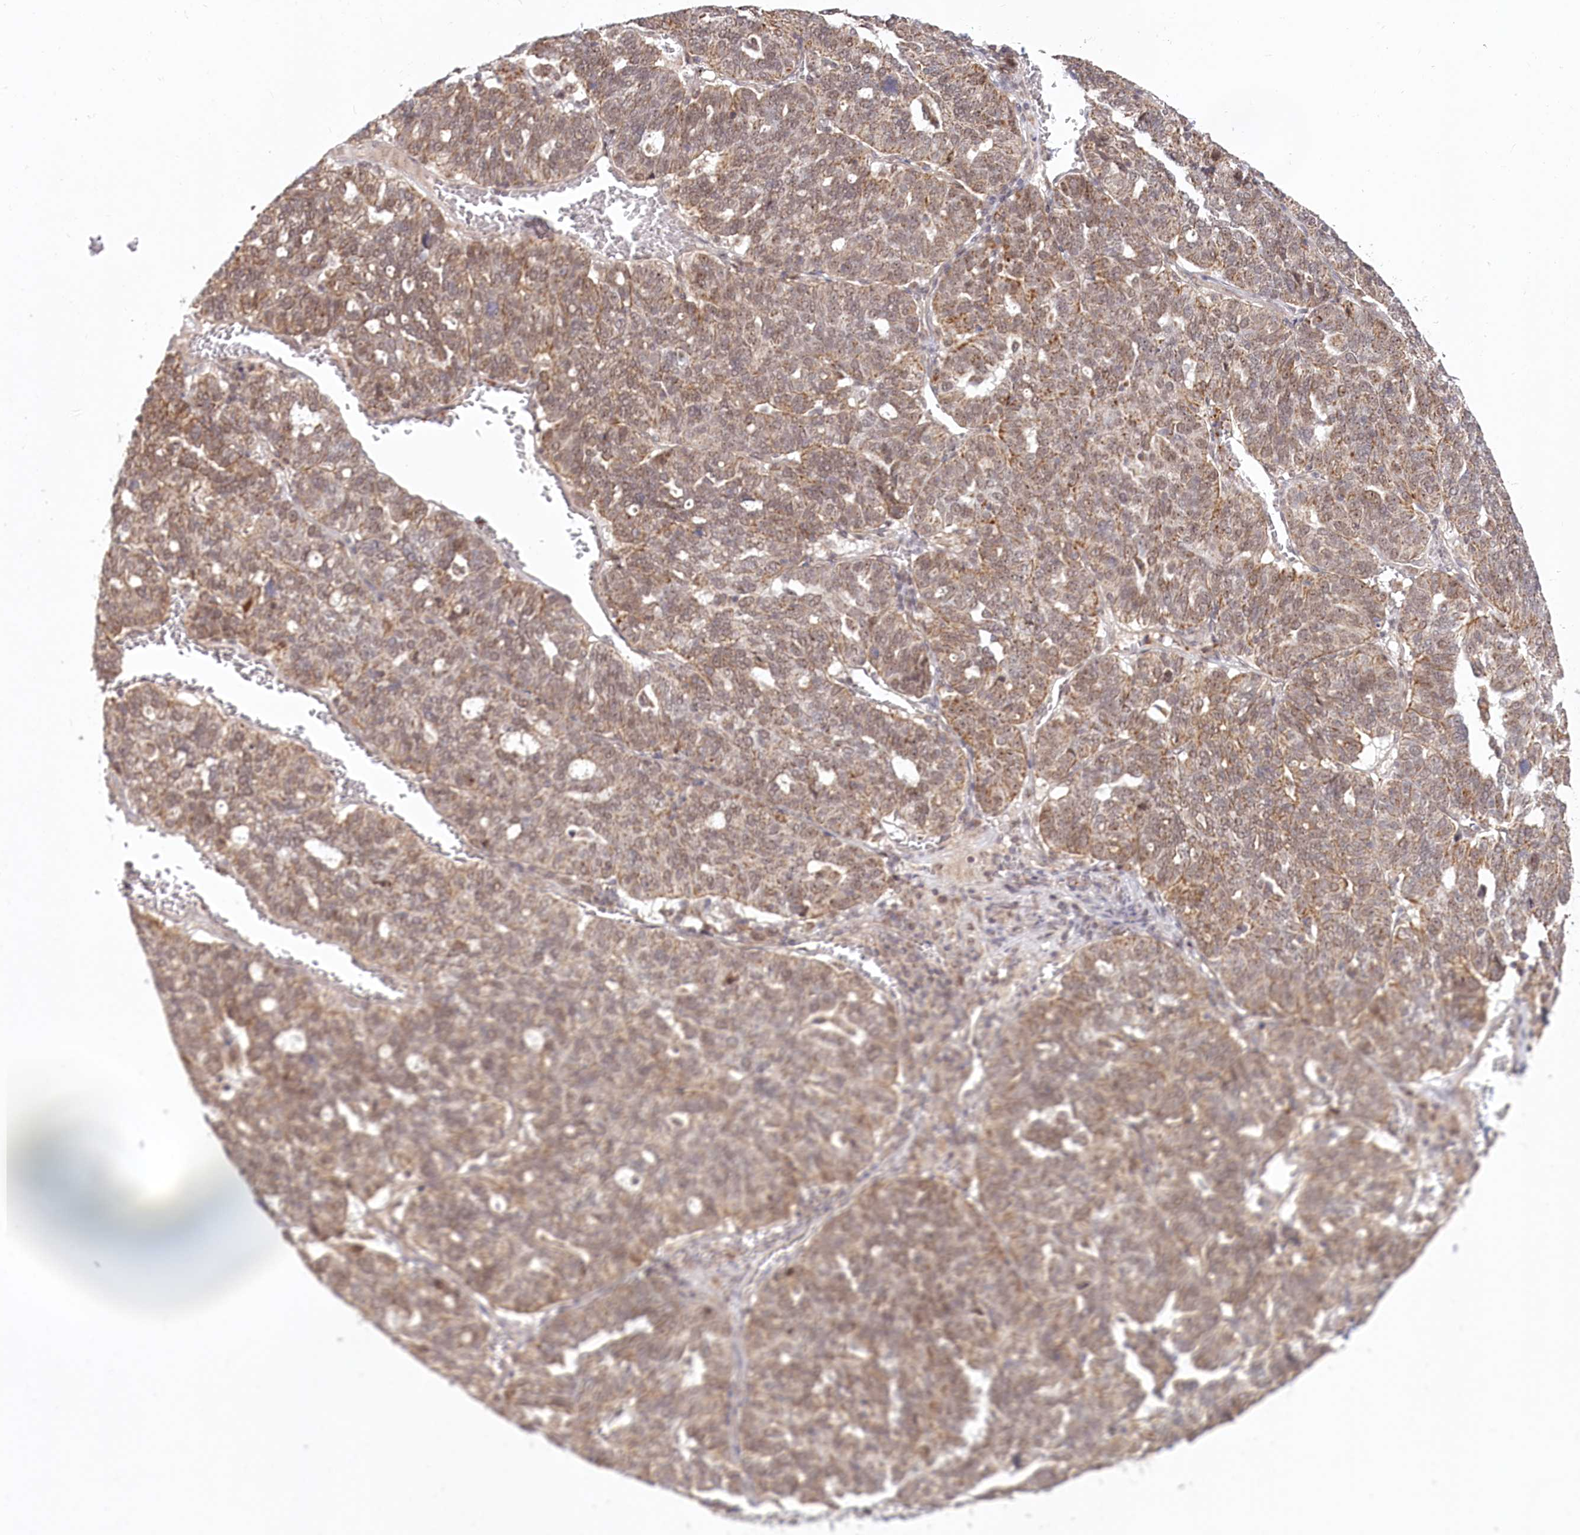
{"staining": {"intensity": "weak", "quantity": ">75%", "location": "cytoplasmic/membranous,nuclear"}, "tissue": "ovarian cancer", "cell_type": "Tumor cells", "image_type": "cancer", "snomed": [{"axis": "morphology", "description": "Cystadenocarcinoma, serous, NOS"}, {"axis": "topography", "description": "Ovary"}], "caption": "Immunohistochemistry (IHC) image of neoplastic tissue: ovarian cancer stained using IHC displays low levels of weak protein expression localized specifically in the cytoplasmic/membranous and nuclear of tumor cells, appearing as a cytoplasmic/membranous and nuclear brown color.", "gene": "RTN4IP1", "patient": {"sex": "female", "age": 59}}